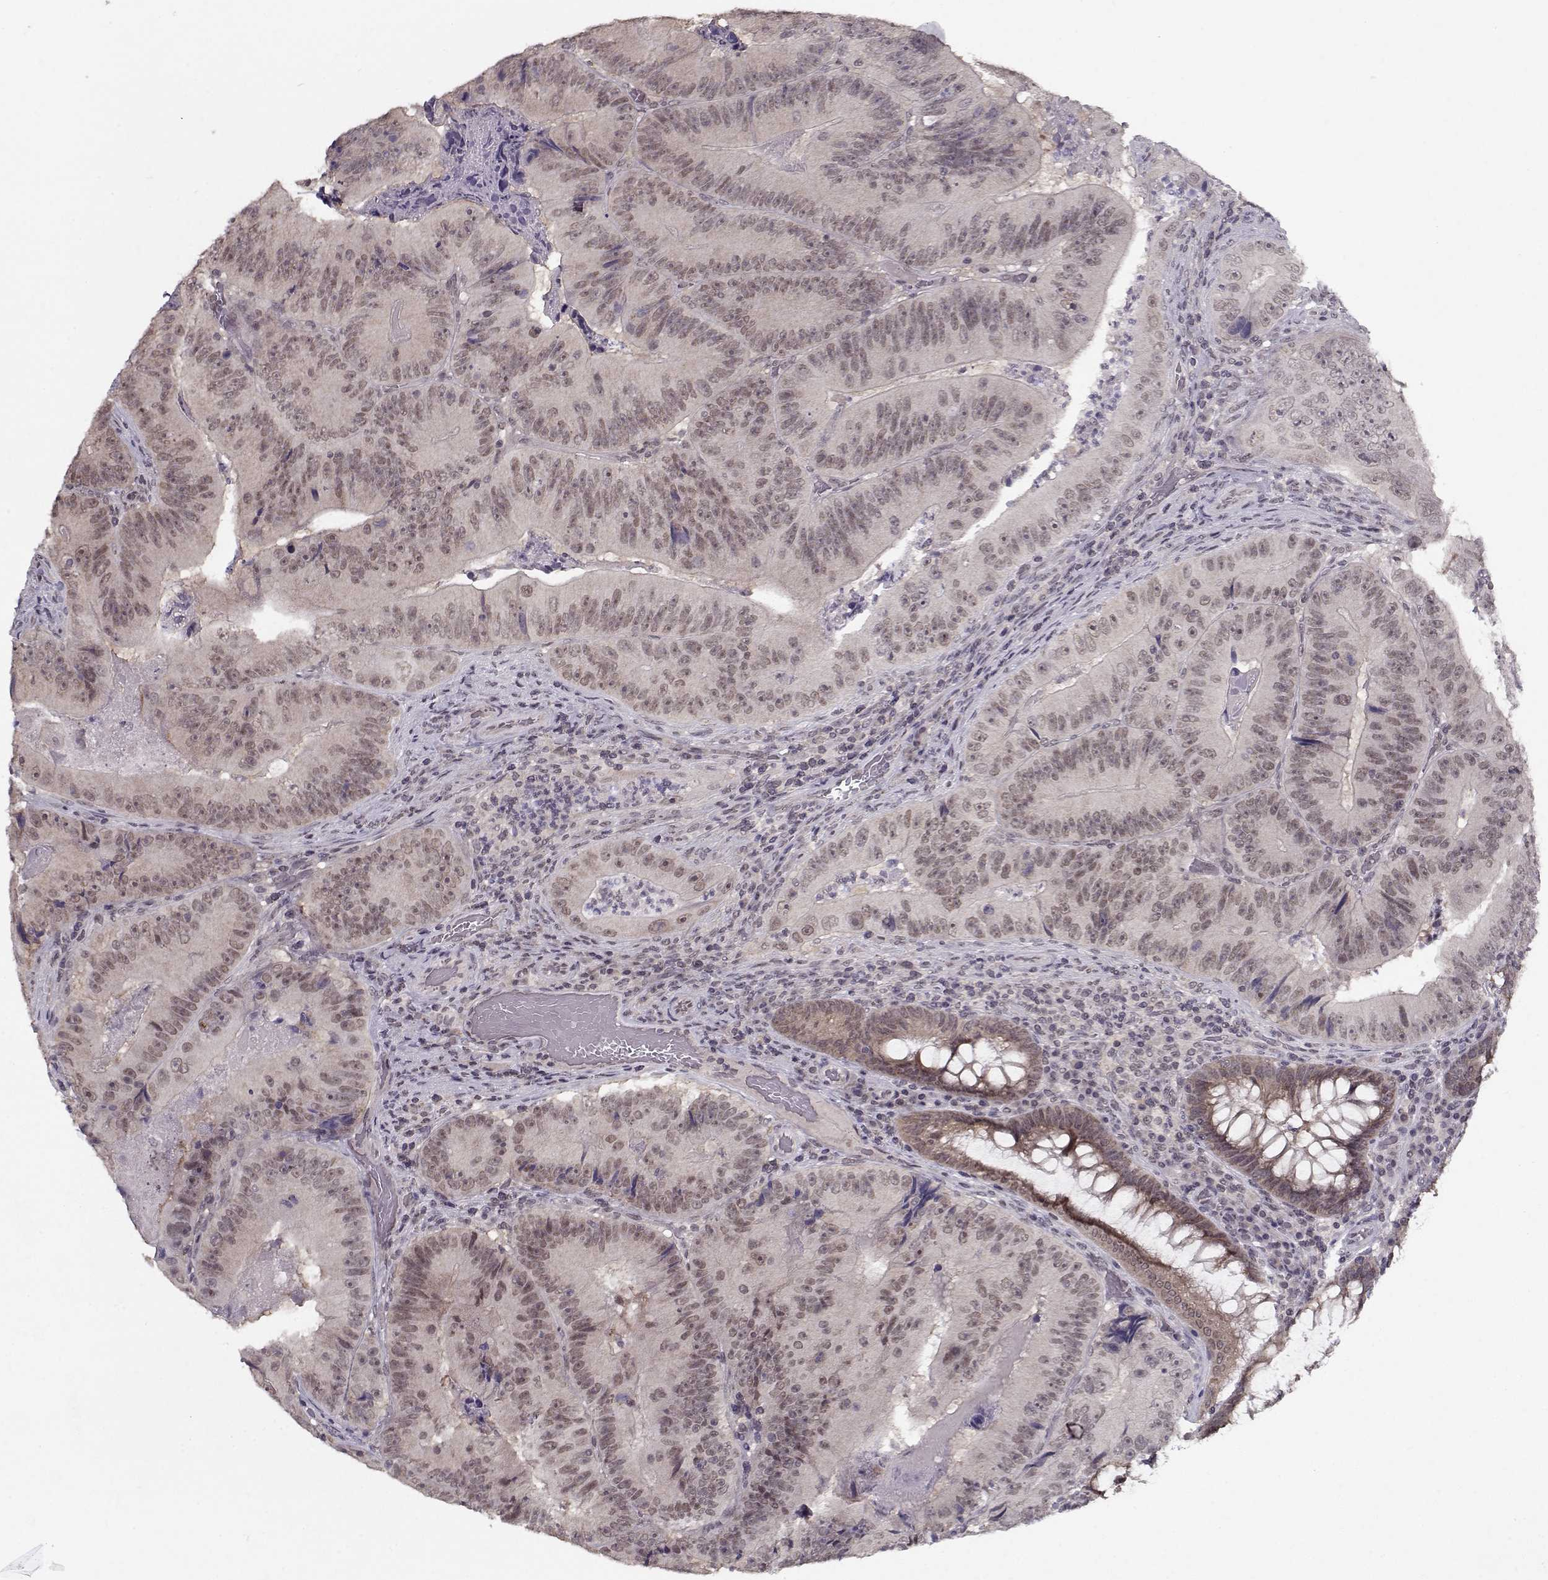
{"staining": {"intensity": "weak", "quantity": ">75%", "location": "nuclear"}, "tissue": "colorectal cancer", "cell_type": "Tumor cells", "image_type": "cancer", "snomed": [{"axis": "morphology", "description": "Adenocarcinoma, NOS"}, {"axis": "topography", "description": "Colon"}], "caption": "Colorectal cancer (adenocarcinoma) stained with DAB immunohistochemistry reveals low levels of weak nuclear expression in approximately >75% of tumor cells. (DAB (3,3'-diaminobenzidine) = brown stain, brightfield microscopy at high magnification).", "gene": "TESPA1", "patient": {"sex": "female", "age": 86}}